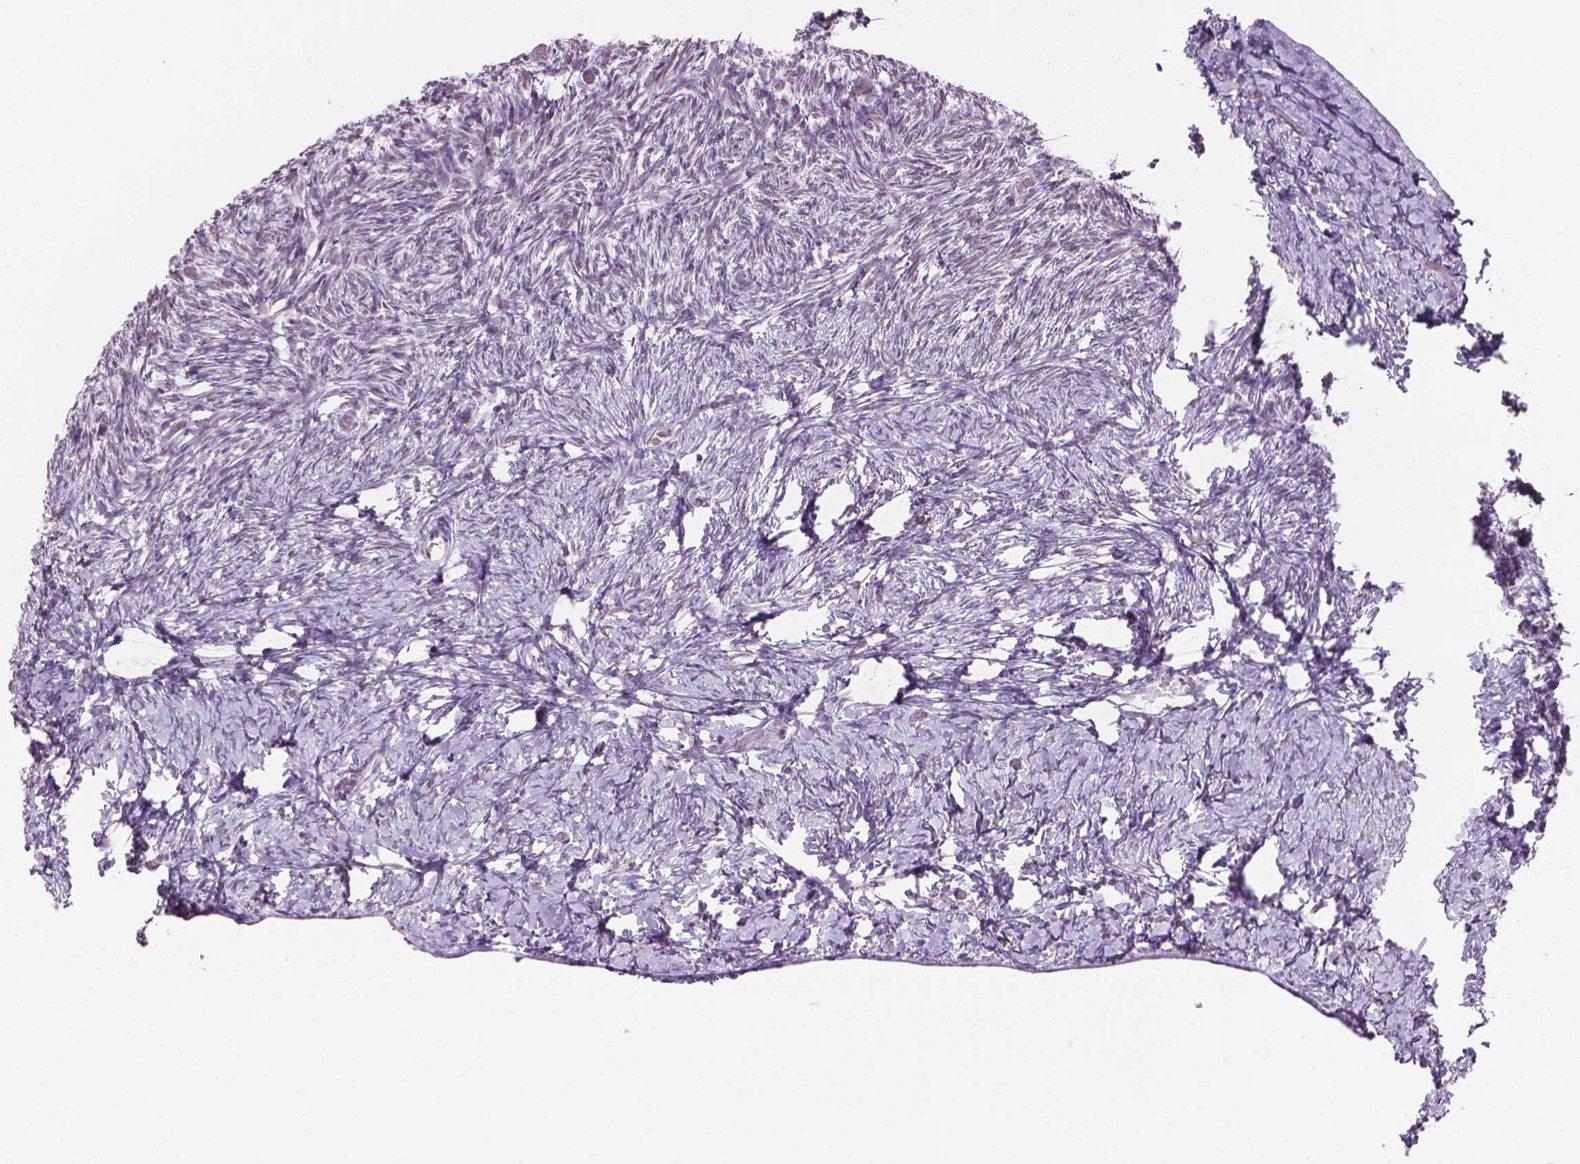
{"staining": {"intensity": "negative", "quantity": "none", "location": "none"}, "tissue": "ovary", "cell_type": "Follicle cells", "image_type": "normal", "snomed": [{"axis": "morphology", "description": "Normal tissue, NOS"}, {"axis": "topography", "description": "Ovary"}], "caption": "The photomicrograph reveals no significant staining in follicle cells of ovary.", "gene": "PIAS2", "patient": {"sex": "female", "age": 39}}